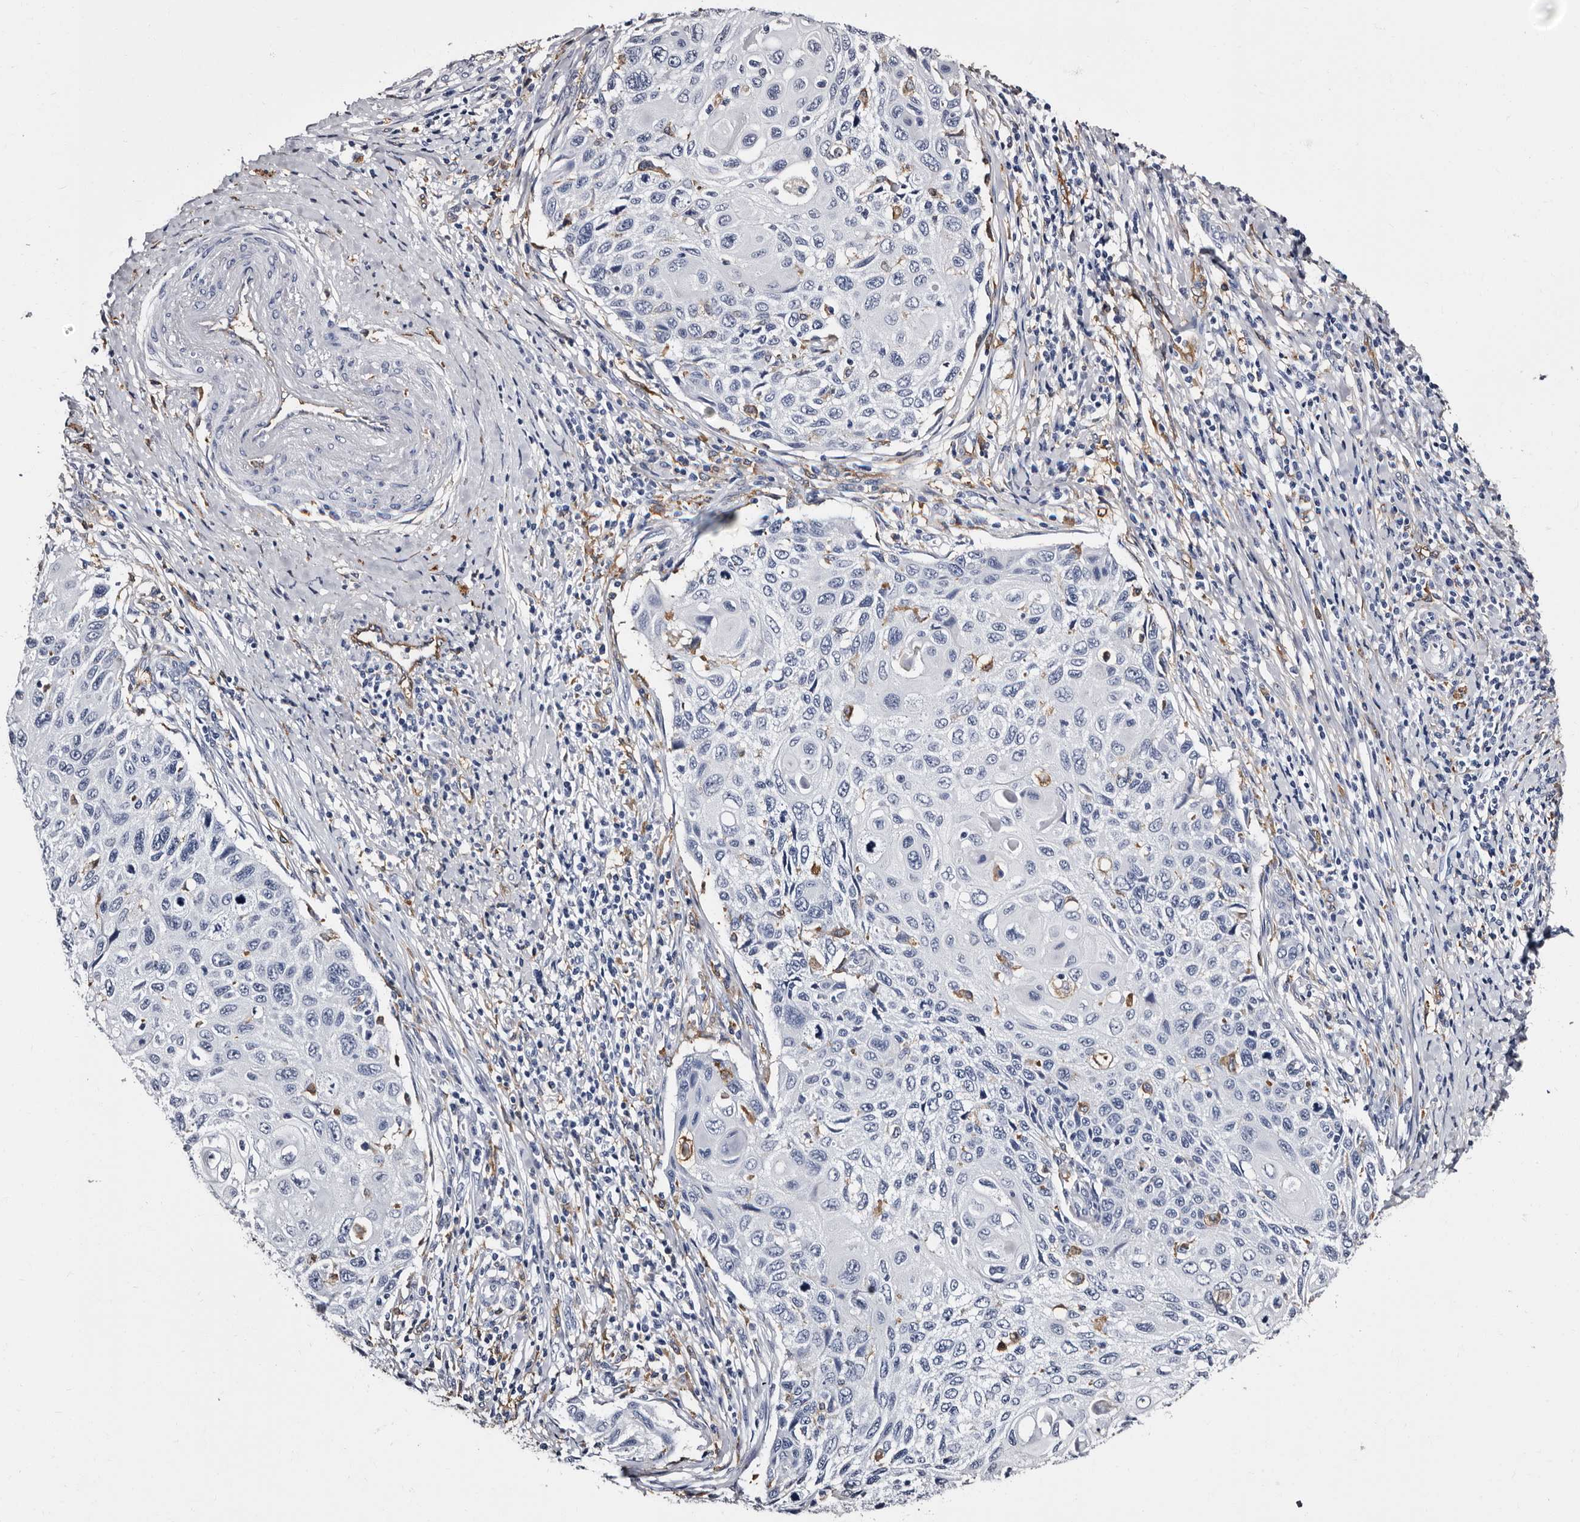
{"staining": {"intensity": "negative", "quantity": "none", "location": "none"}, "tissue": "cervical cancer", "cell_type": "Tumor cells", "image_type": "cancer", "snomed": [{"axis": "morphology", "description": "Squamous cell carcinoma, NOS"}, {"axis": "topography", "description": "Cervix"}], "caption": "A photomicrograph of cervical cancer (squamous cell carcinoma) stained for a protein shows no brown staining in tumor cells.", "gene": "EPB41L3", "patient": {"sex": "female", "age": 70}}